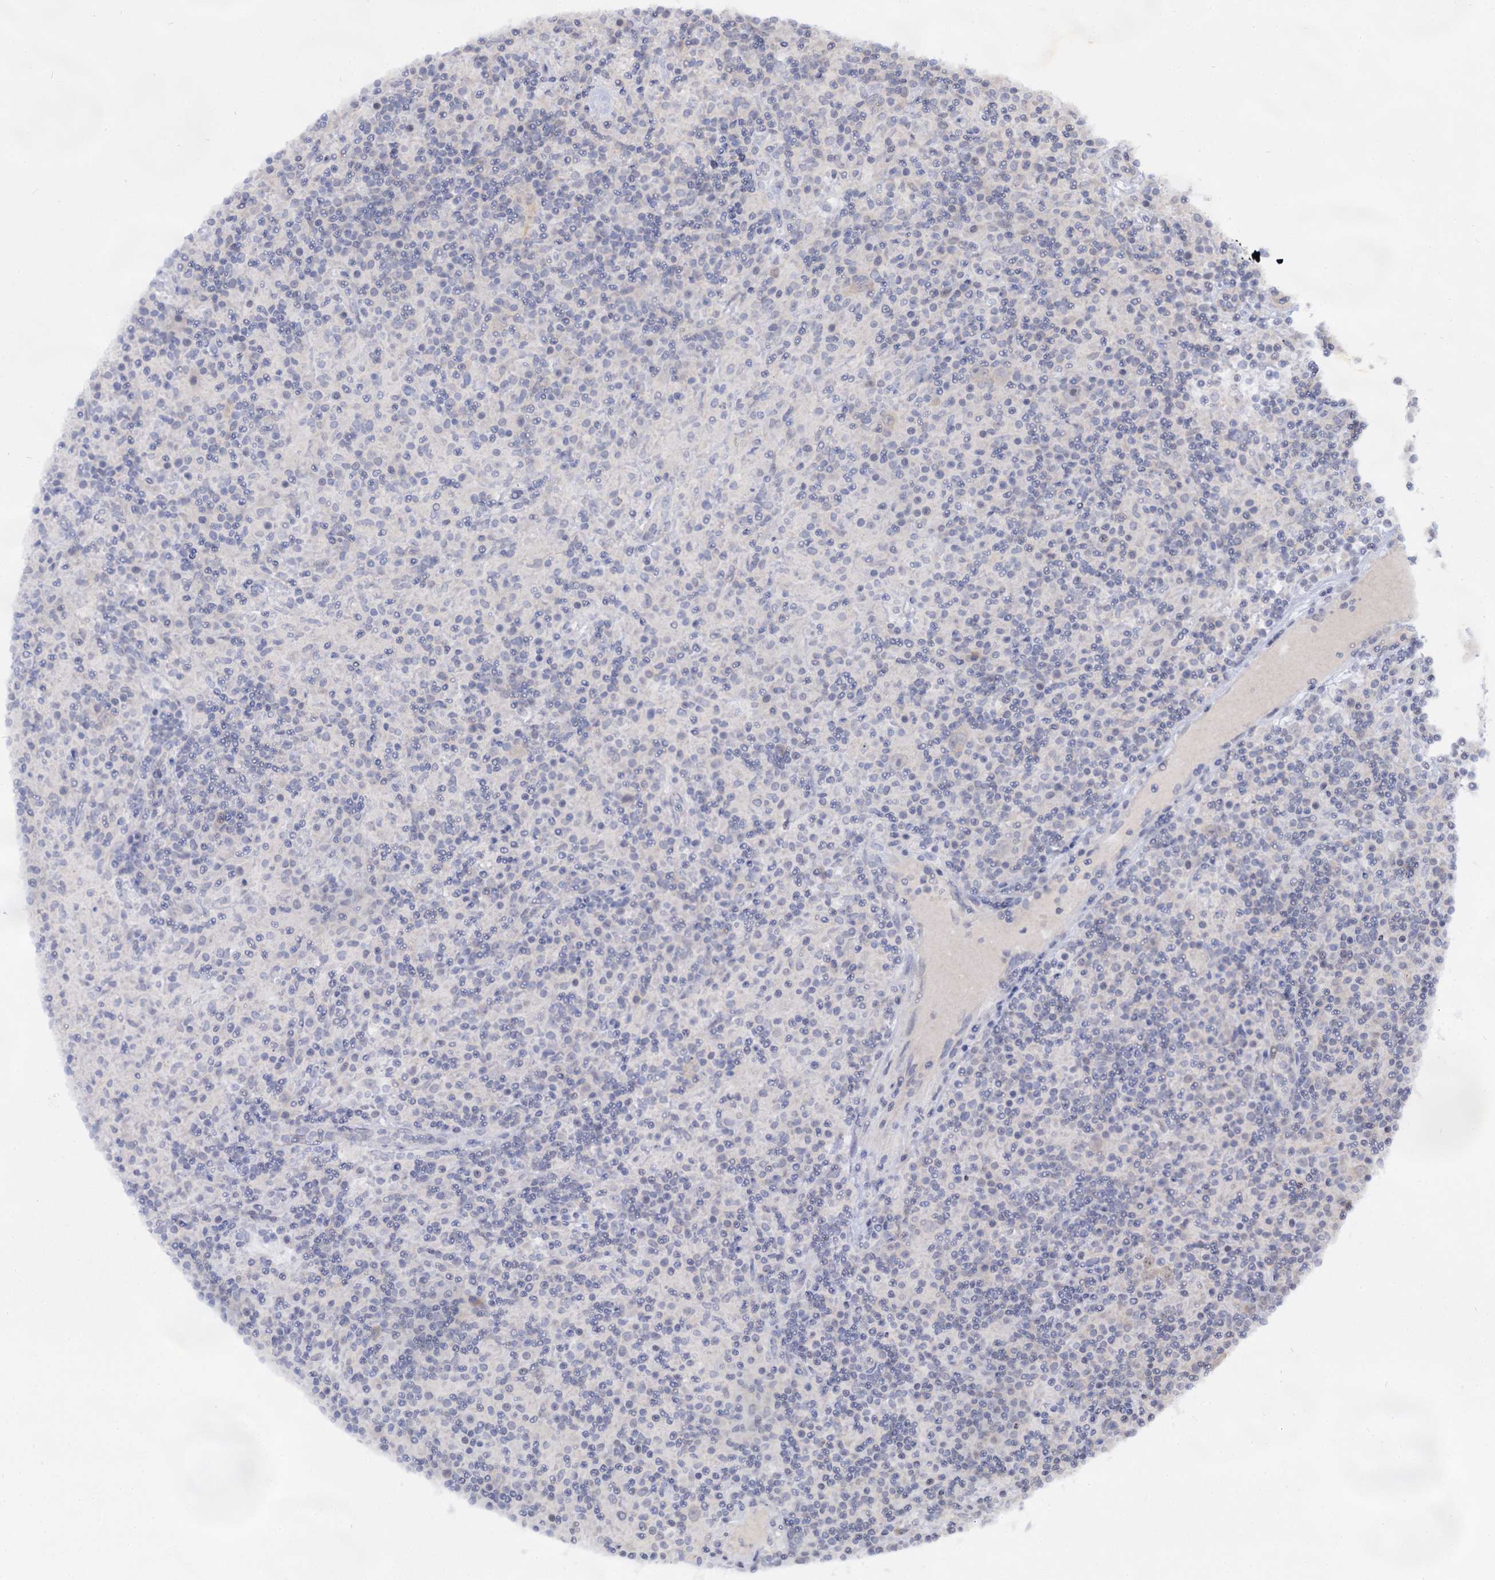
{"staining": {"intensity": "negative", "quantity": "none", "location": "none"}, "tissue": "lymphoma", "cell_type": "Tumor cells", "image_type": "cancer", "snomed": [{"axis": "morphology", "description": "Hodgkin's disease, NOS"}, {"axis": "topography", "description": "Lymph node"}], "caption": "IHC of human lymphoma displays no expression in tumor cells. Brightfield microscopy of IHC stained with DAB (brown) and hematoxylin (blue), captured at high magnification.", "gene": "ARFIP2", "patient": {"sex": "male", "age": 70}}